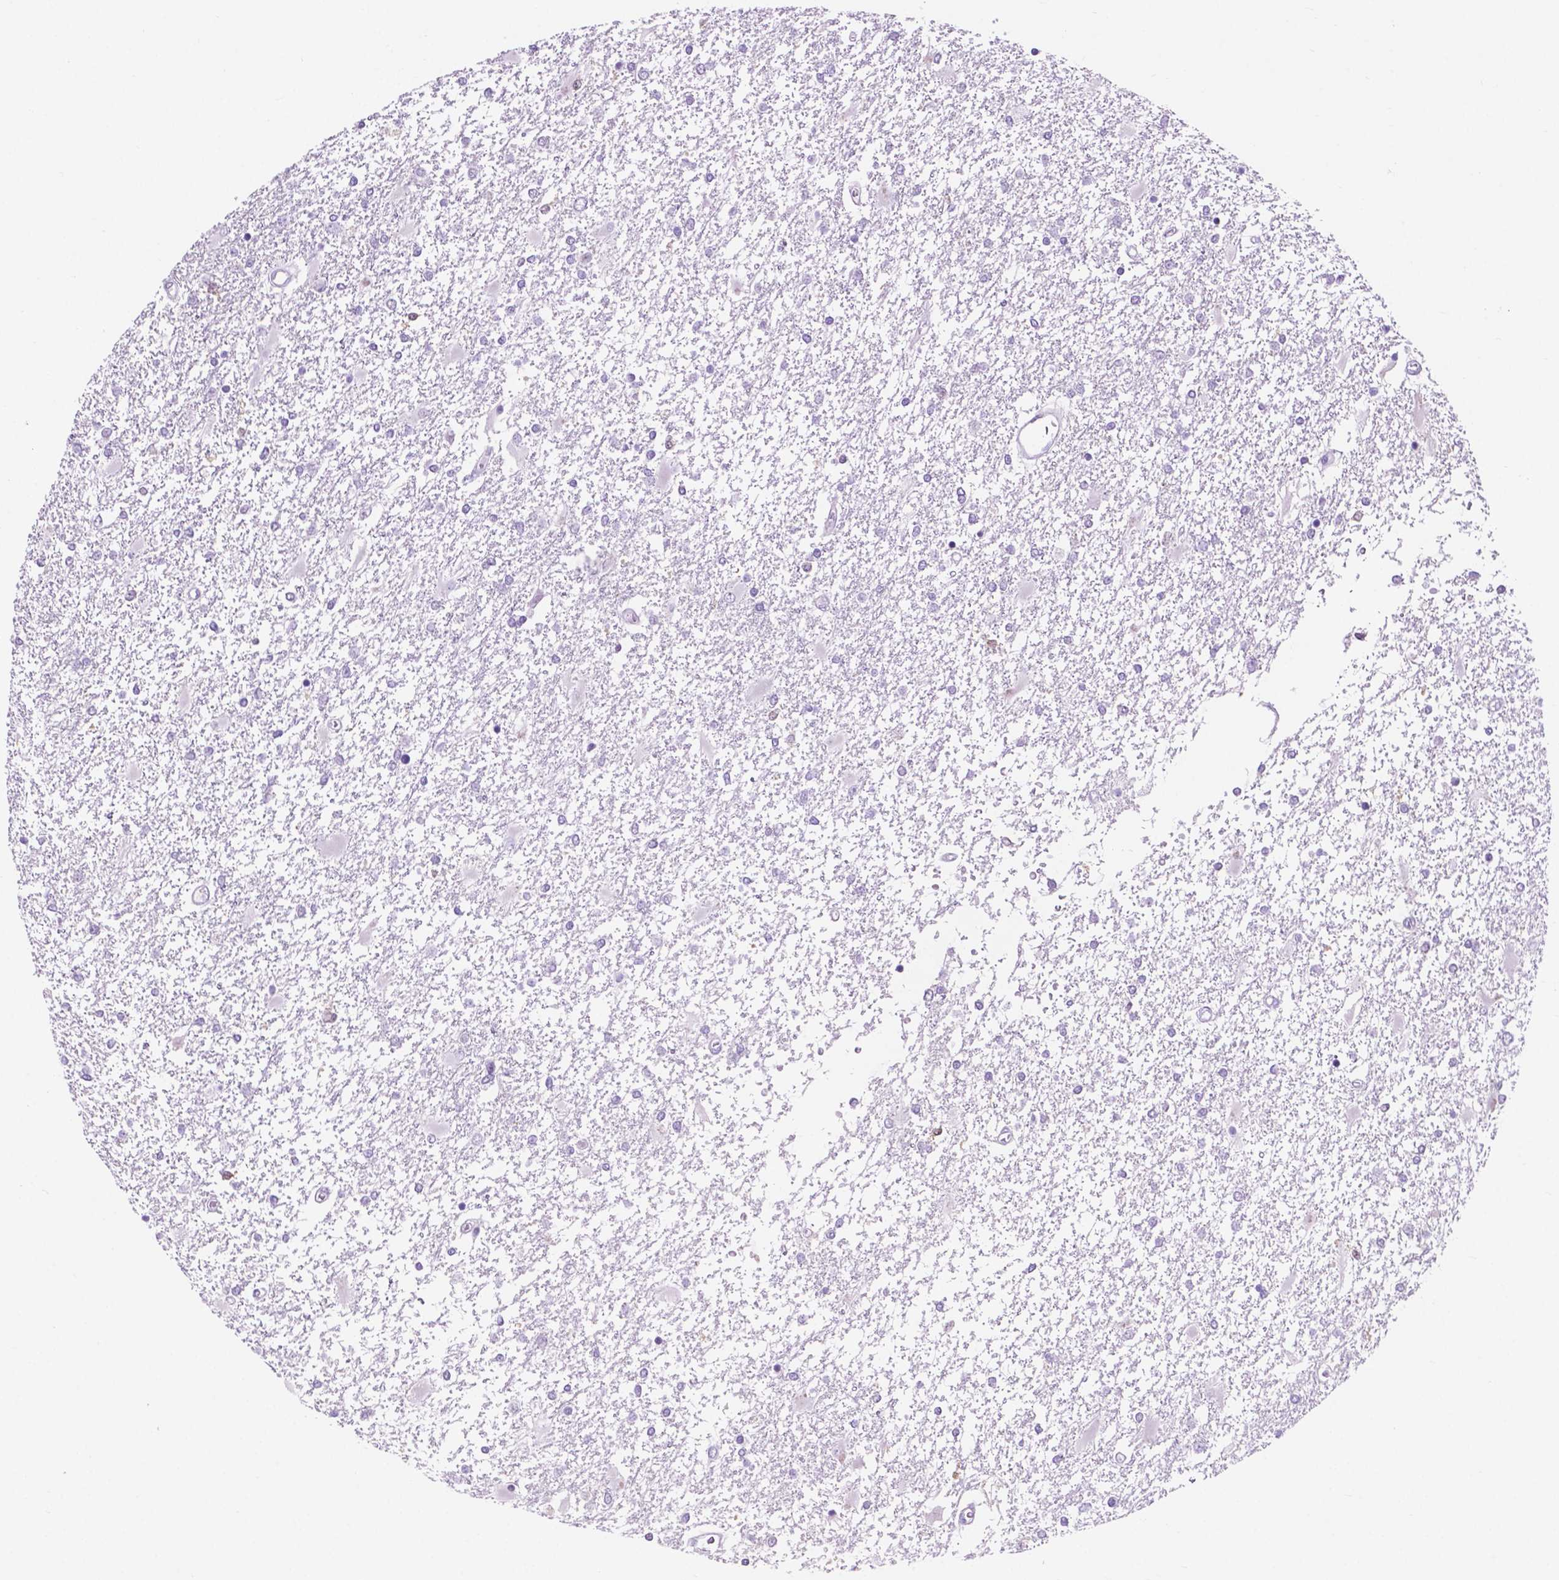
{"staining": {"intensity": "negative", "quantity": "none", "location": "none"}, "tissue": "glioma", "cell_type": "Tumor cells", "image_type": "cancer", "snomed": [{"axis": "morphology", "description": "Glioma, malignant, High grade"}, {"axis": "topography", "description": "Cerebral cortex"}], "caption": "Micrograph shows no significant protein expression in tumor cells of malignant glioma (high-grade).", "gene": "ACY3", "patient": {"sex": "male", "age": 79}}